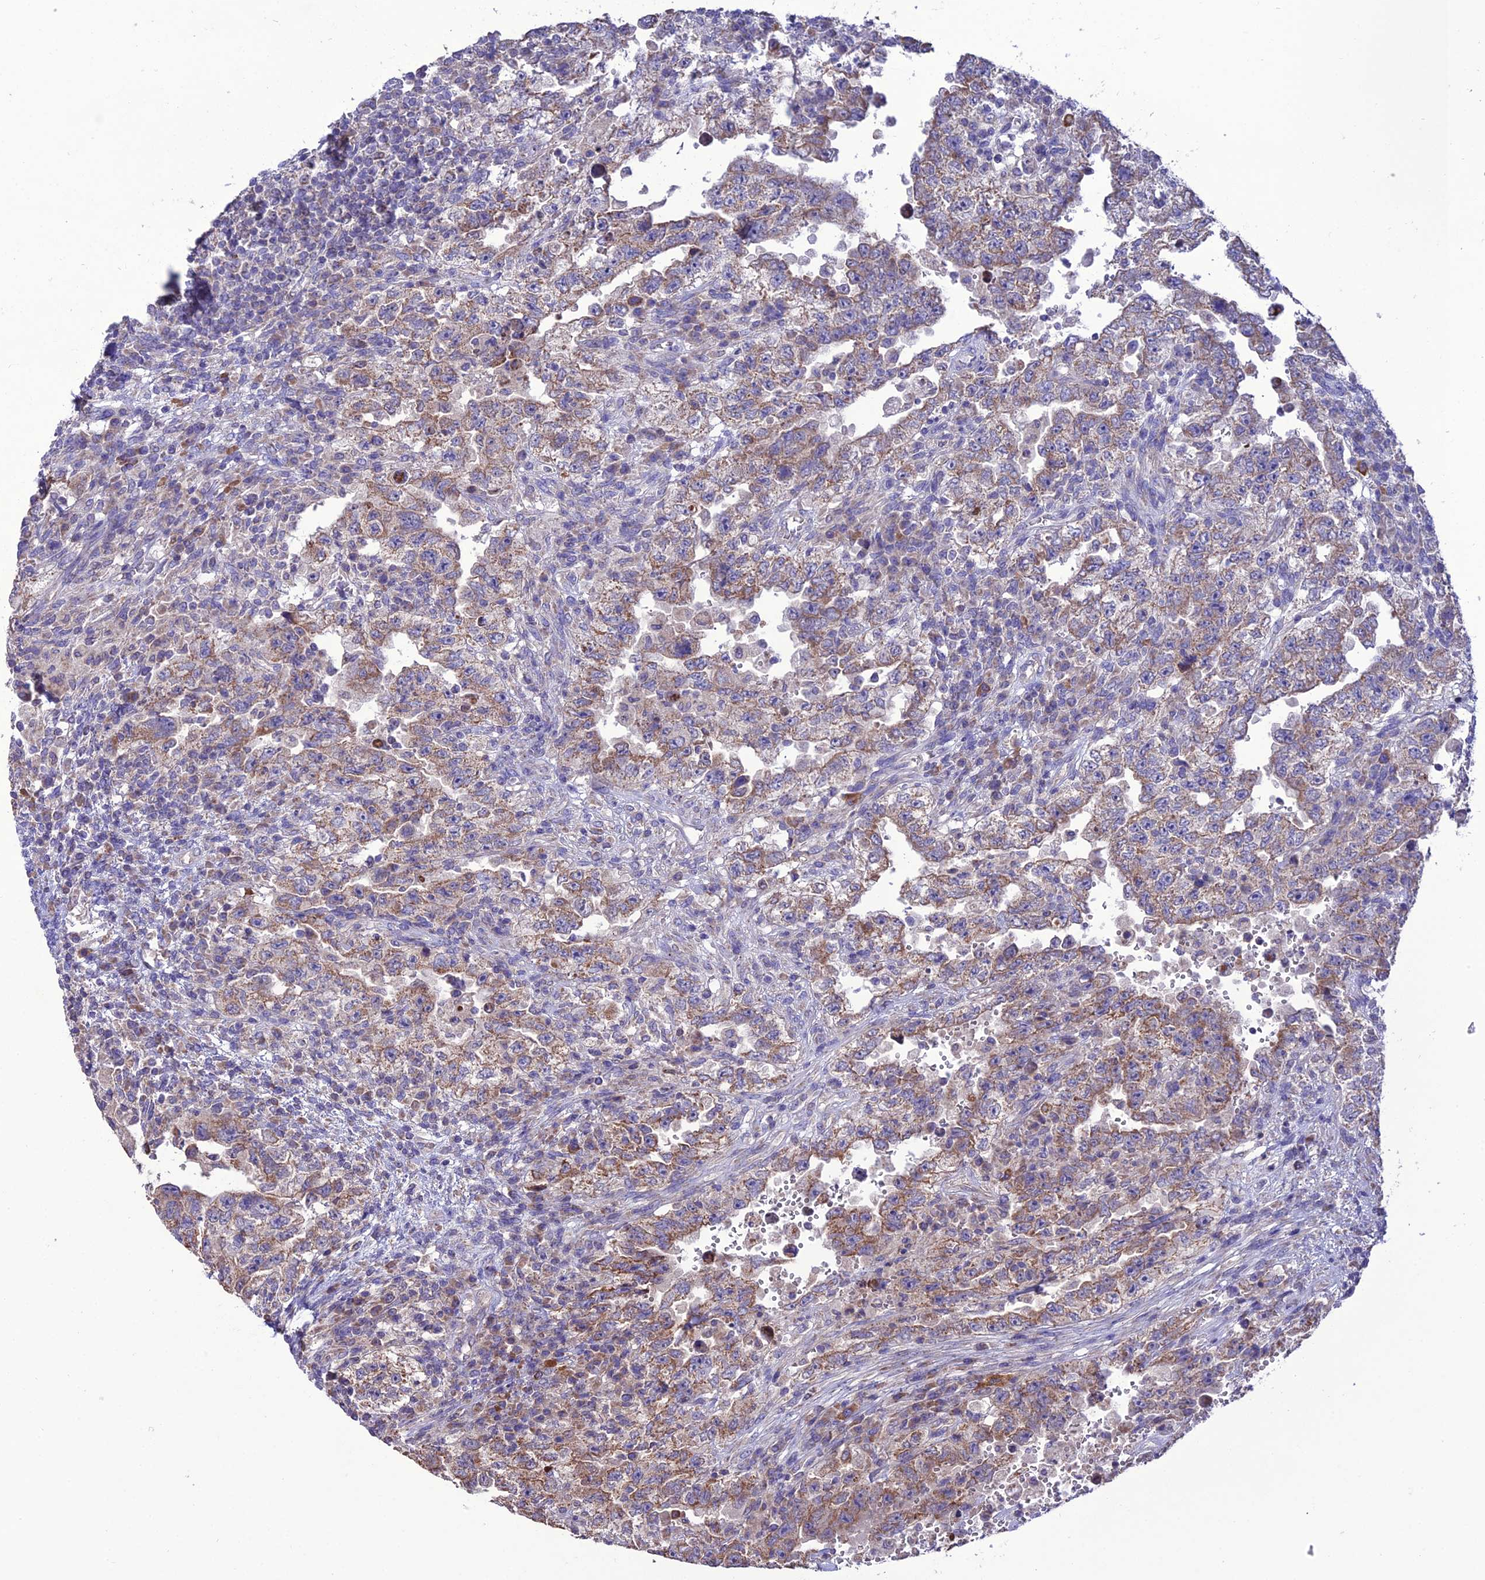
{"staining": {"intensity": "moderate", "quantity": "25%-75%", "location": "cytoplasmic/membranous"}, "tissue": "testis cancer", "cell_type": "Tumor cells", "image_type": "cancer", "snomed": [{"axis": "morphology", "description": "Carcinoma, Embryonal, NOS"}, {"axis": "topography", "description": "Testis"}], "caption": "IHC image of testis cancer (embryonal carcinoma) stained for a protein (brown), which shows medium levels of moderate cytoplasmic/membranous staining in about 25%-75% of tumor cells.", "gene": "HOGA1", "patient": {"sex": "male", "age": 26}}